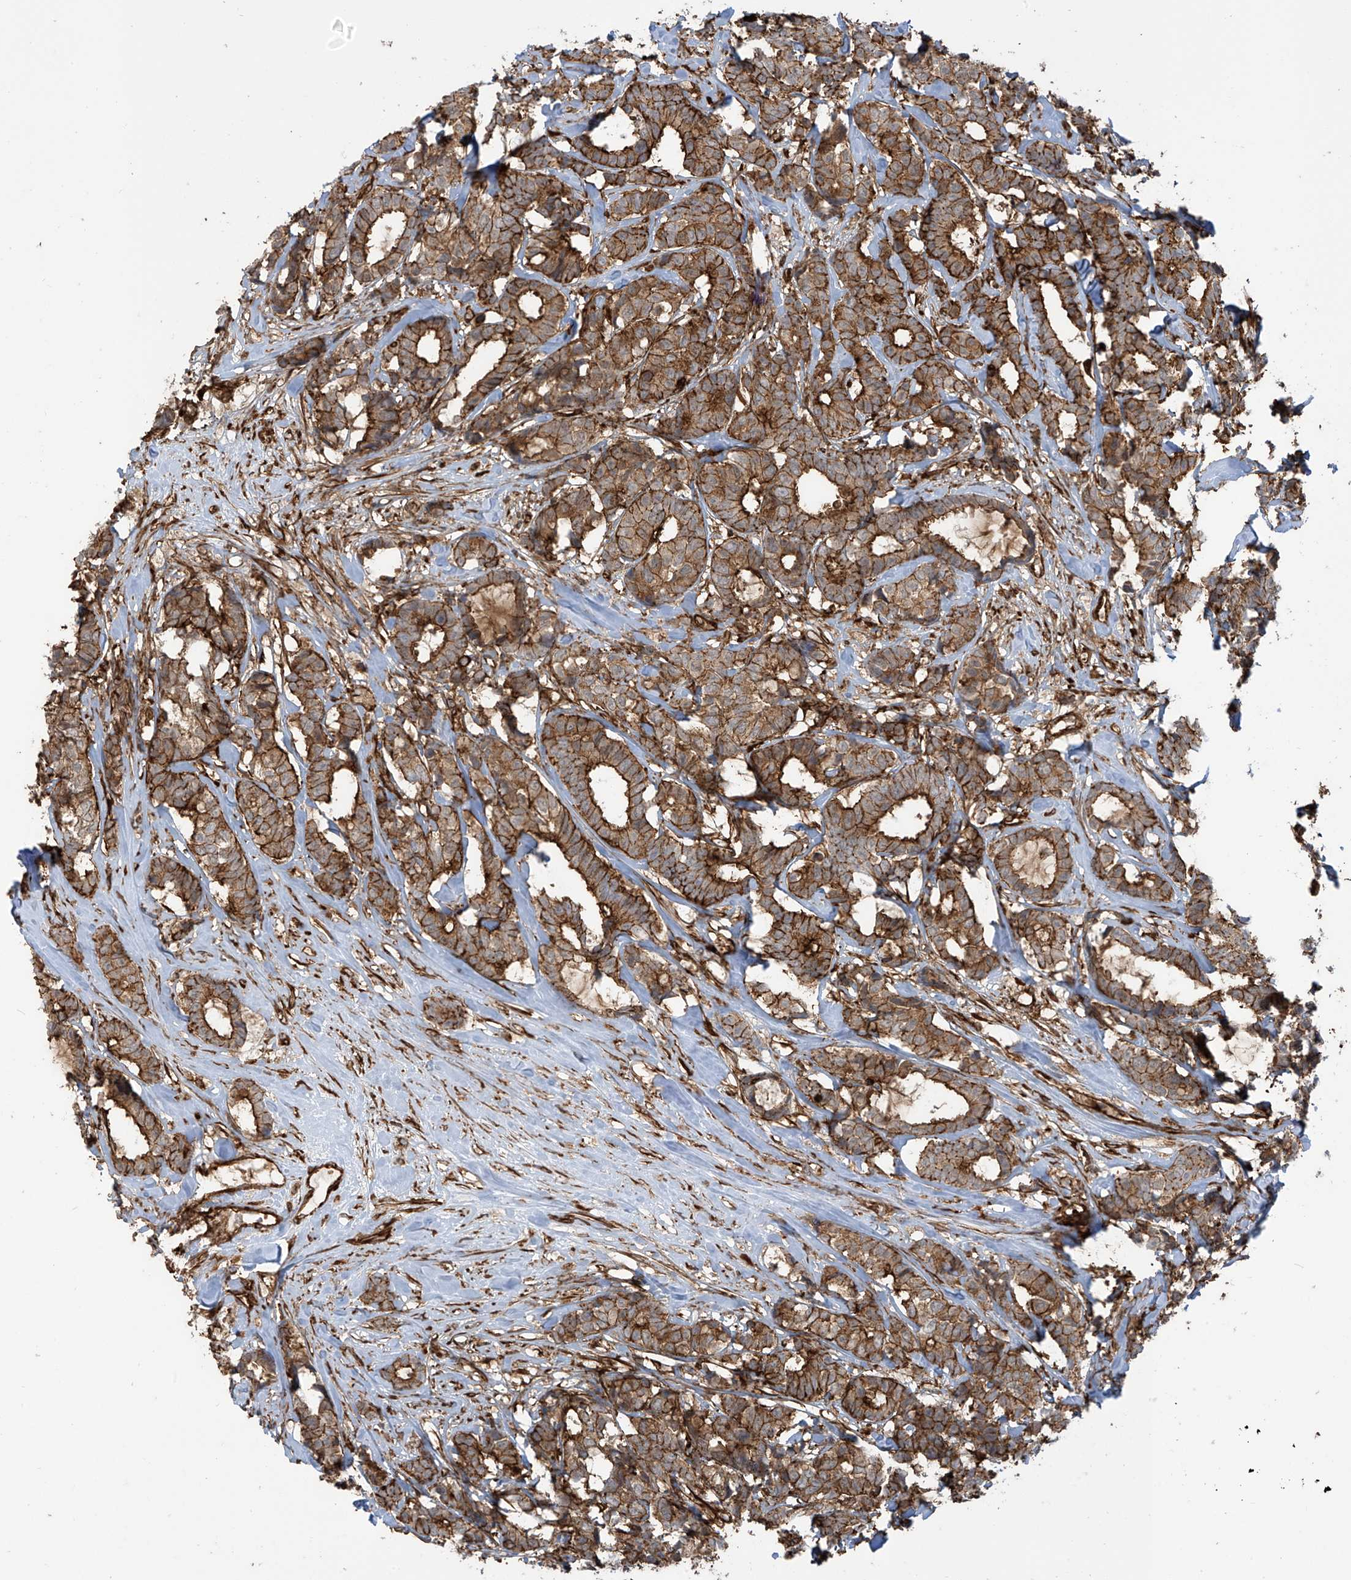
{"staining": {"intensity": "strong", "quantity": ">75%", "location": "cytoplasmic/membranous"}, "tissue": "breast cancer", "cell_type": "Tumor cells", "image_type": "cancer", "snomed": [{"axis": "morphology", "description": "Duct carcinoma"}, {"axis": "topography", "description": "Breast"}], "caption": "A high amount of strong cytoplasmic/membranous expression is identified in about >75% of tumor cells in breast cancer tissue.", "gene": "SLC9A2", "patient": {"sex": "female", "age": 87}}